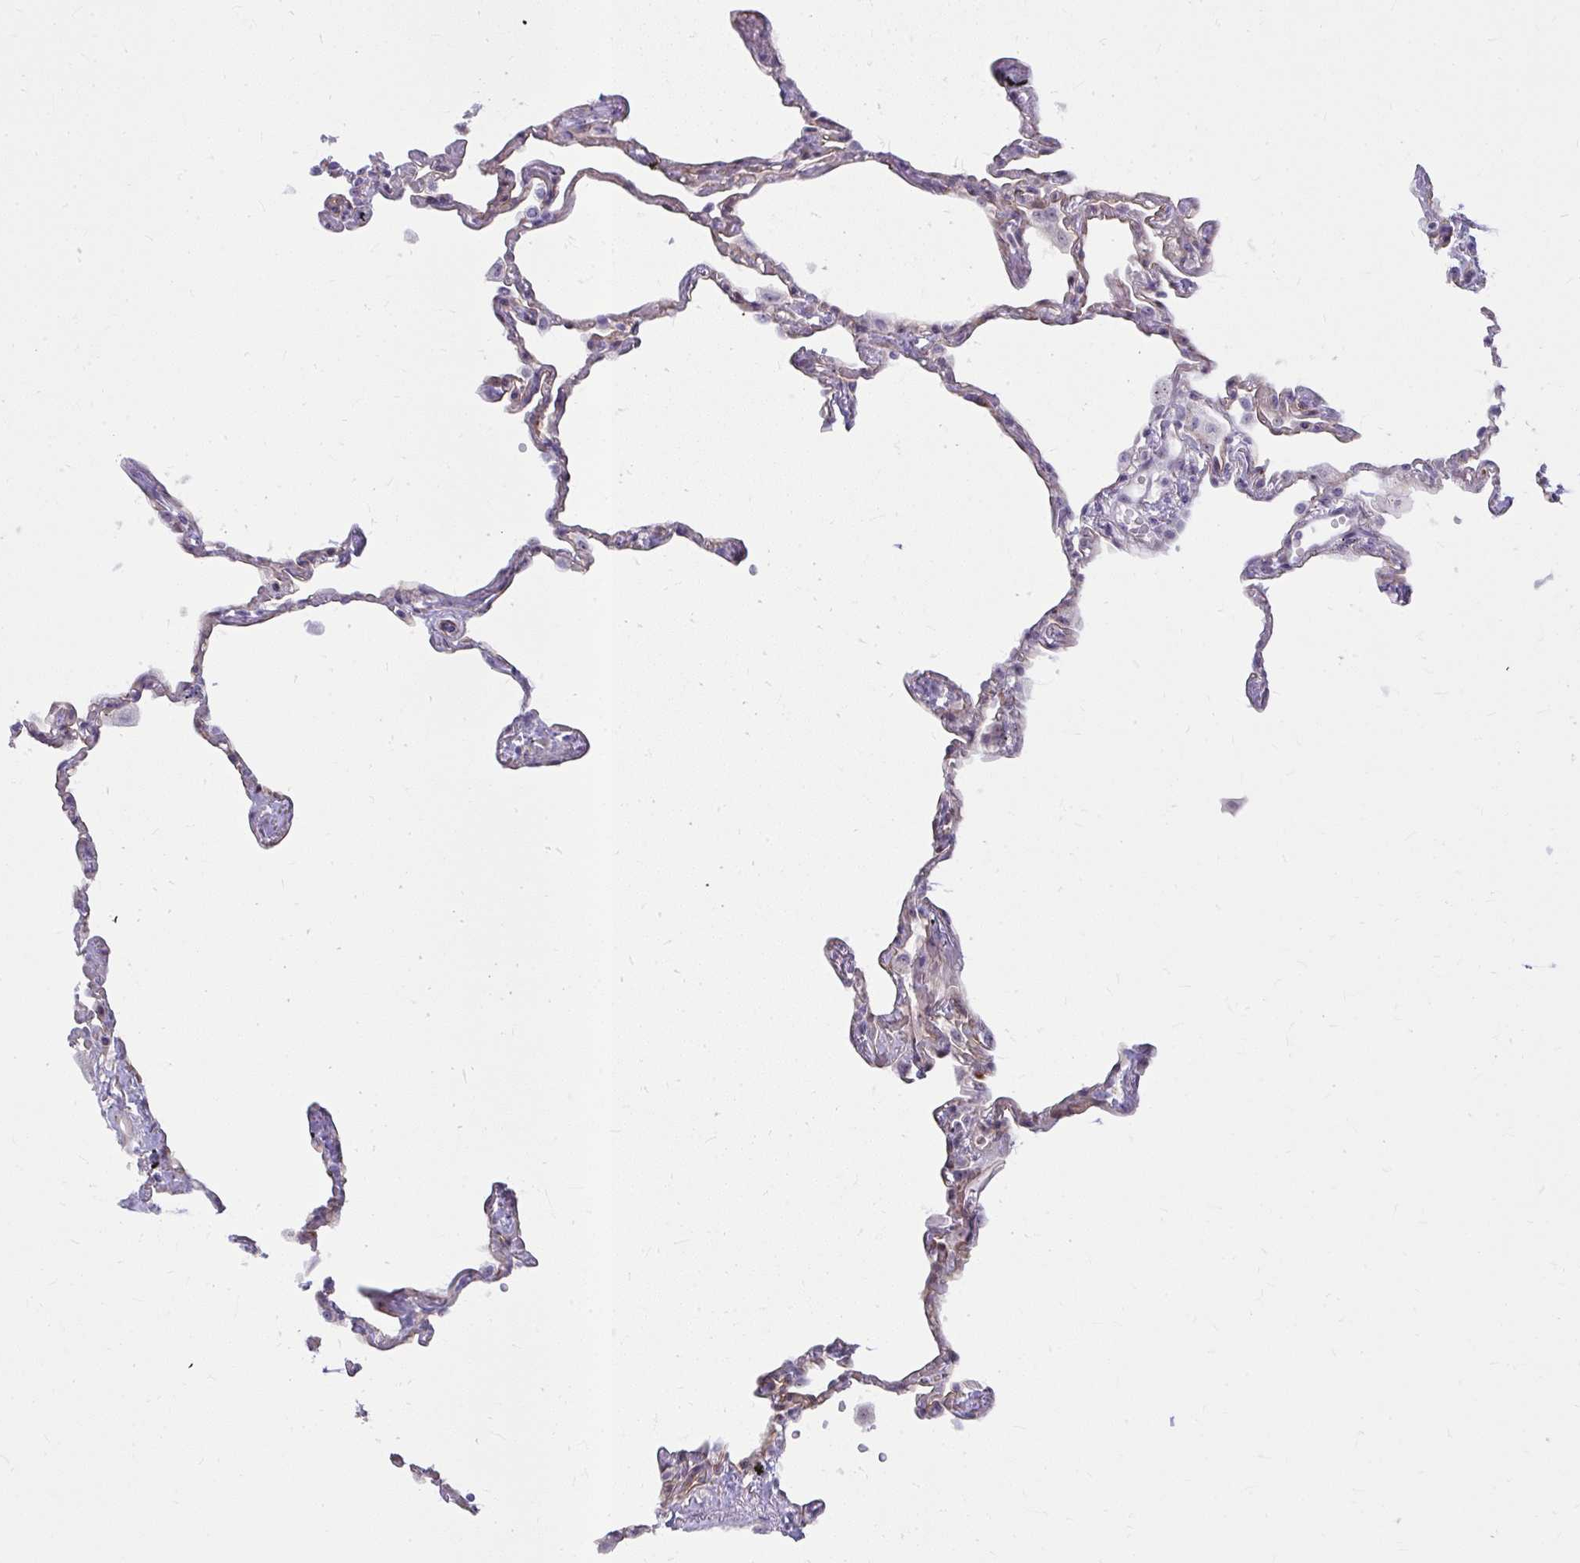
{"staining": {"intensity": "weak", "quantity": "<25%", "location": "cytoplasmic/membranous"}, "tissue": "lung", "cell_type": "Alveolar cells", "image_type": "normal", "snomed": [{"axis": "morphology", "description": "Normal tissue, NOS"}, {"axis": "topography", "description": "Lung"}], "caption": "Immunohistochemistry micrograph of benign lung: lung stained with DAB (3,3'-diaminobenzidine) shows no significant protein positivity in alveolar cells.", "gene": "MUS81", "patient": {"sex": "female", "age": 67}}